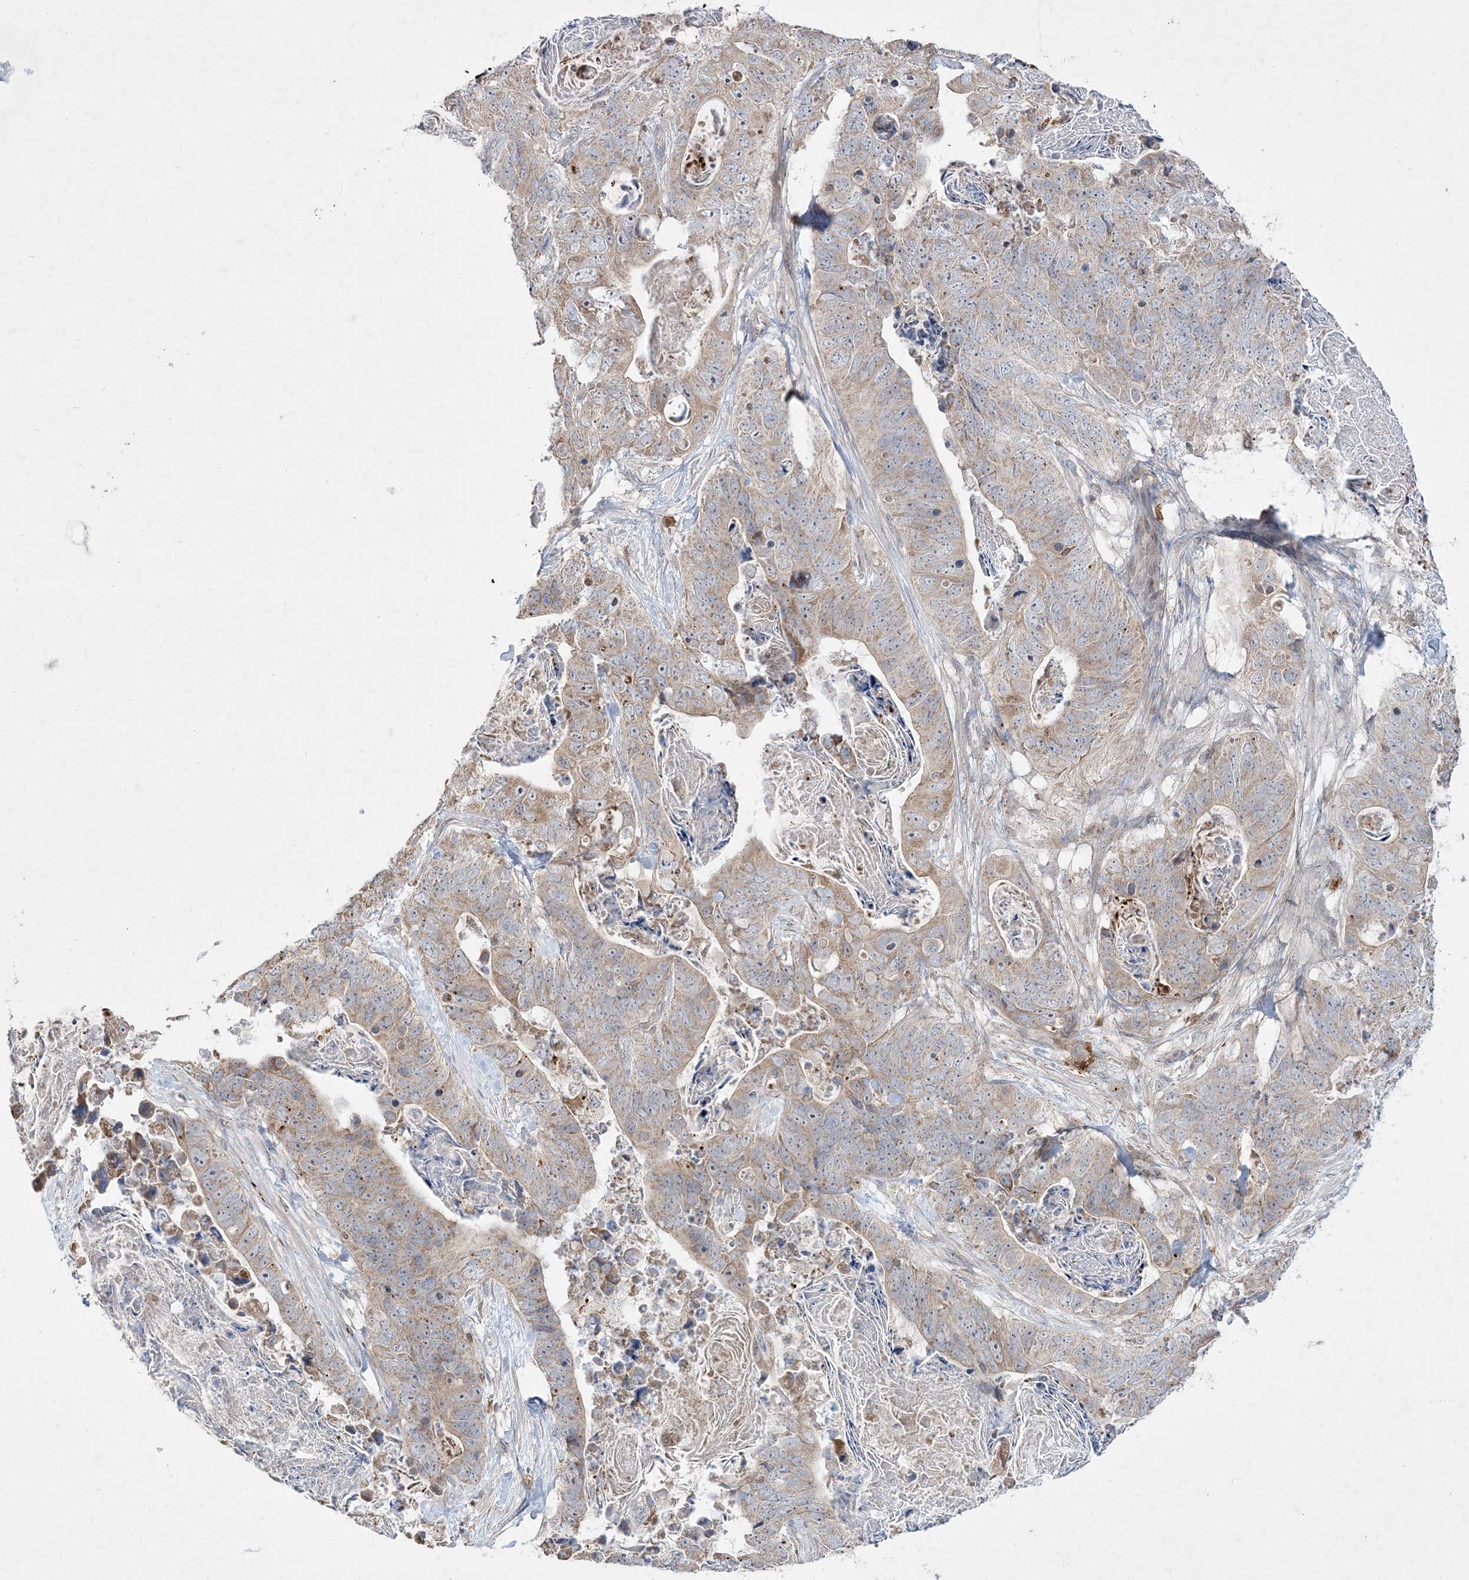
{"staining": {"intensity": "moderate", "quantity": "25%-75%", "location": "cytoplasmic/membranous"}, "tissue": "stomach cancer", "cell_type": "Tumor cells", "image_type": "cancer", "snomed": [{"axis": "morphology", "description": "Adenocarcinoma, NOS"}, {"axis": "topography", "description": "Stomach"}], "caption": "Stomach adenocarcinoma stained with immunohistochemistry reveals moderate cytoplasmic/membranous staining in approximately 25%-75% of tumor cells.", "gene": "CLNK", "patient": {"sex": "female", "age": 89}}